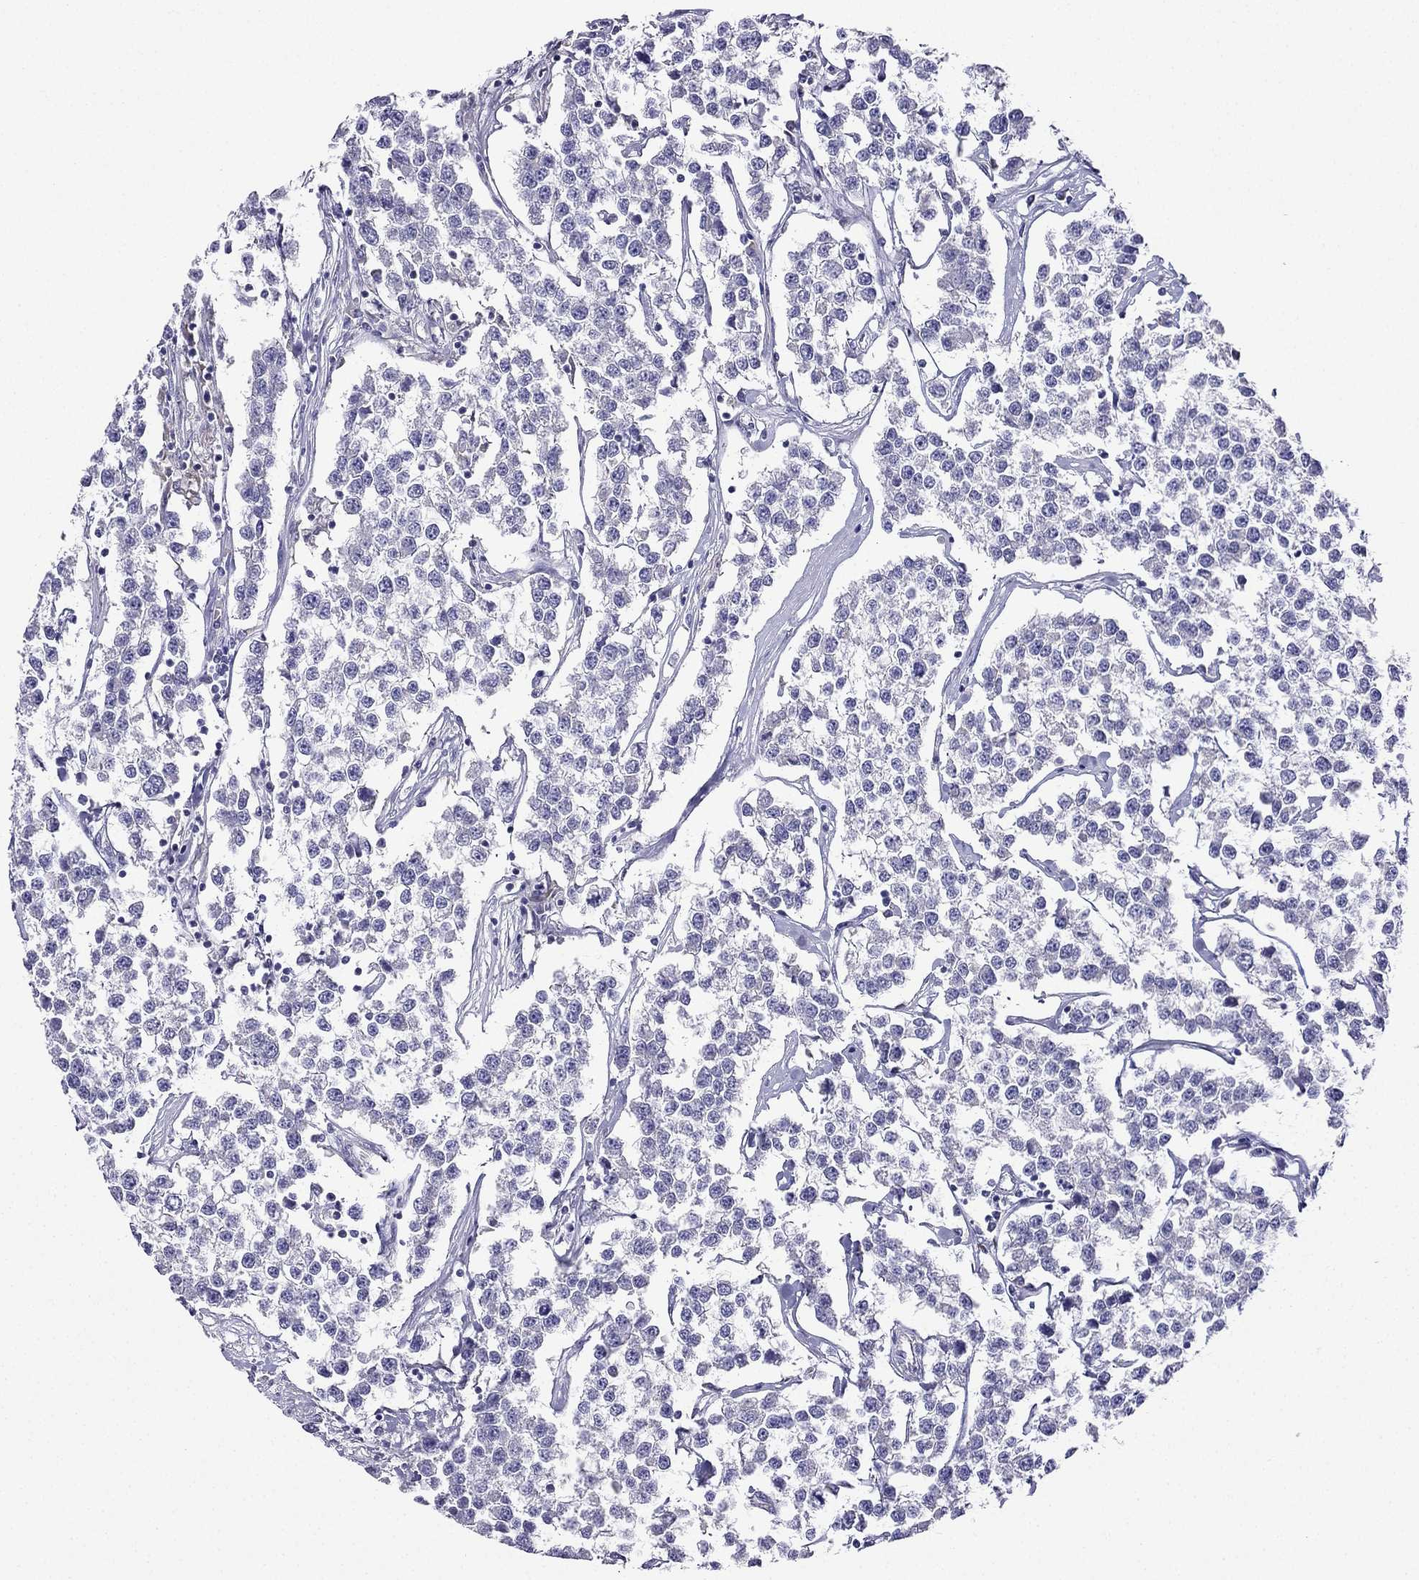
{"staining": {"intensity": "negative", "quantity": "none", "location": "none"}, "tissue": "testis cancer", "cell_type": "Tumor cells", "image_type": "cancer", "snomed": [{"axis": "morphology", "description": "Seminoma, NOS"}, {"axis": "topography", "description": "Testis"}], "caption": "High magnification brightfield microscopy of seminoma (testis) stained with DAB (3,3'-diaminobenzidine) (brown) and counterstained with hematoxylin (blue): tumor cells show no significant positivity.", "gene": "KIF5A", "patient": {"sex": "male", "age": 59}}